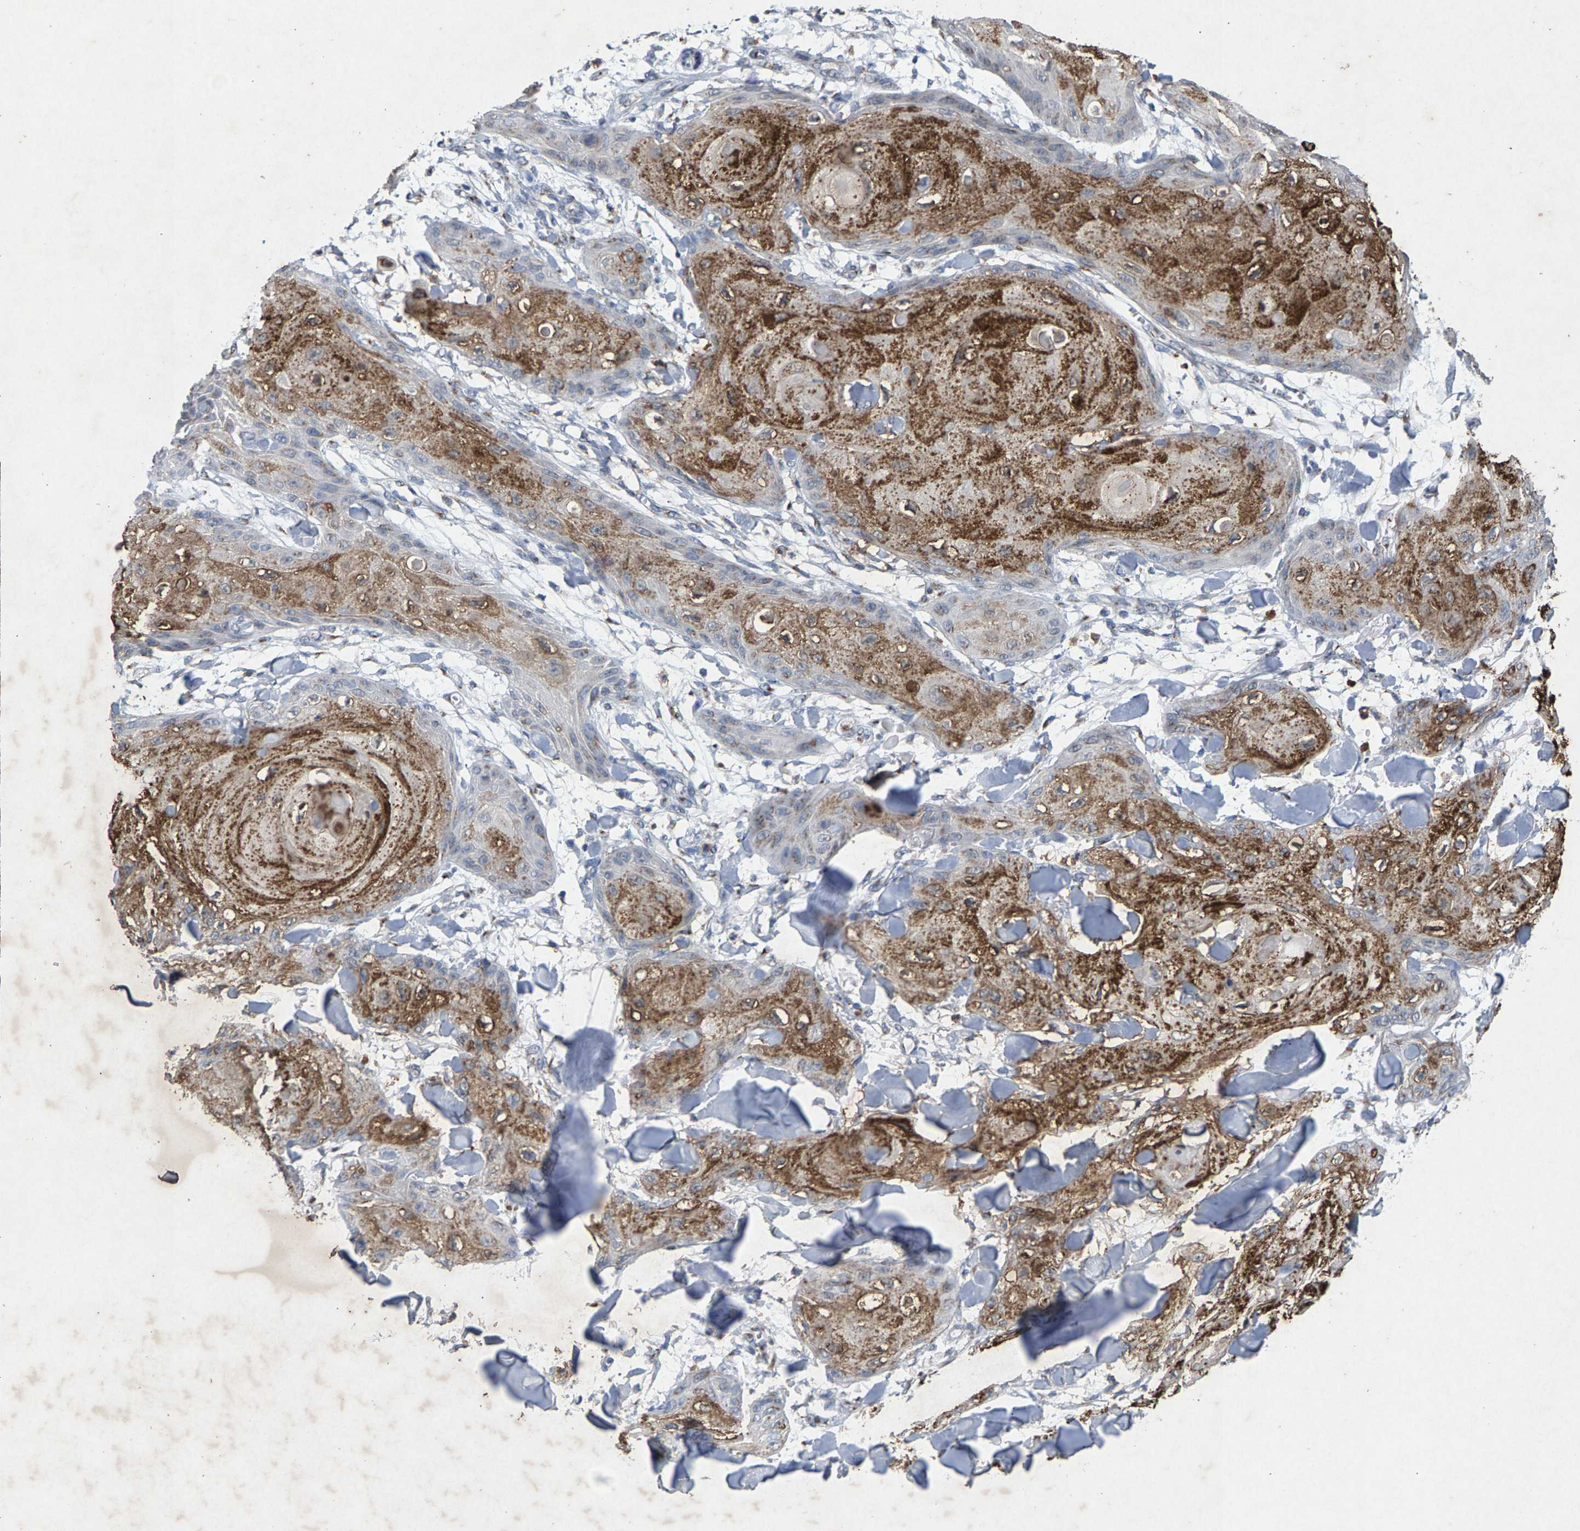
{"staining": {"intensity": "moderate", "quantity": ">75%", "location": "cytoplasmic/membranous"}, "tissue": "skin cancer", "cell_type": "Tumor cells", "image_type": "cancer", "snomed": [{"axis": "morphology", "description": "Squamous cell carcinoma, NOS"}, {"axis": "topography", "description": "Skin"}], "caption": "Skin cancer (squamous cell carcinoma) was stained to show a protein in brown. There is medium levels of moderate cytoplasmic/membranous expression in approximately >75% of tumor cells.", "gene": "MAN2A1", "patient": {"sex": "male", "age": 74}}